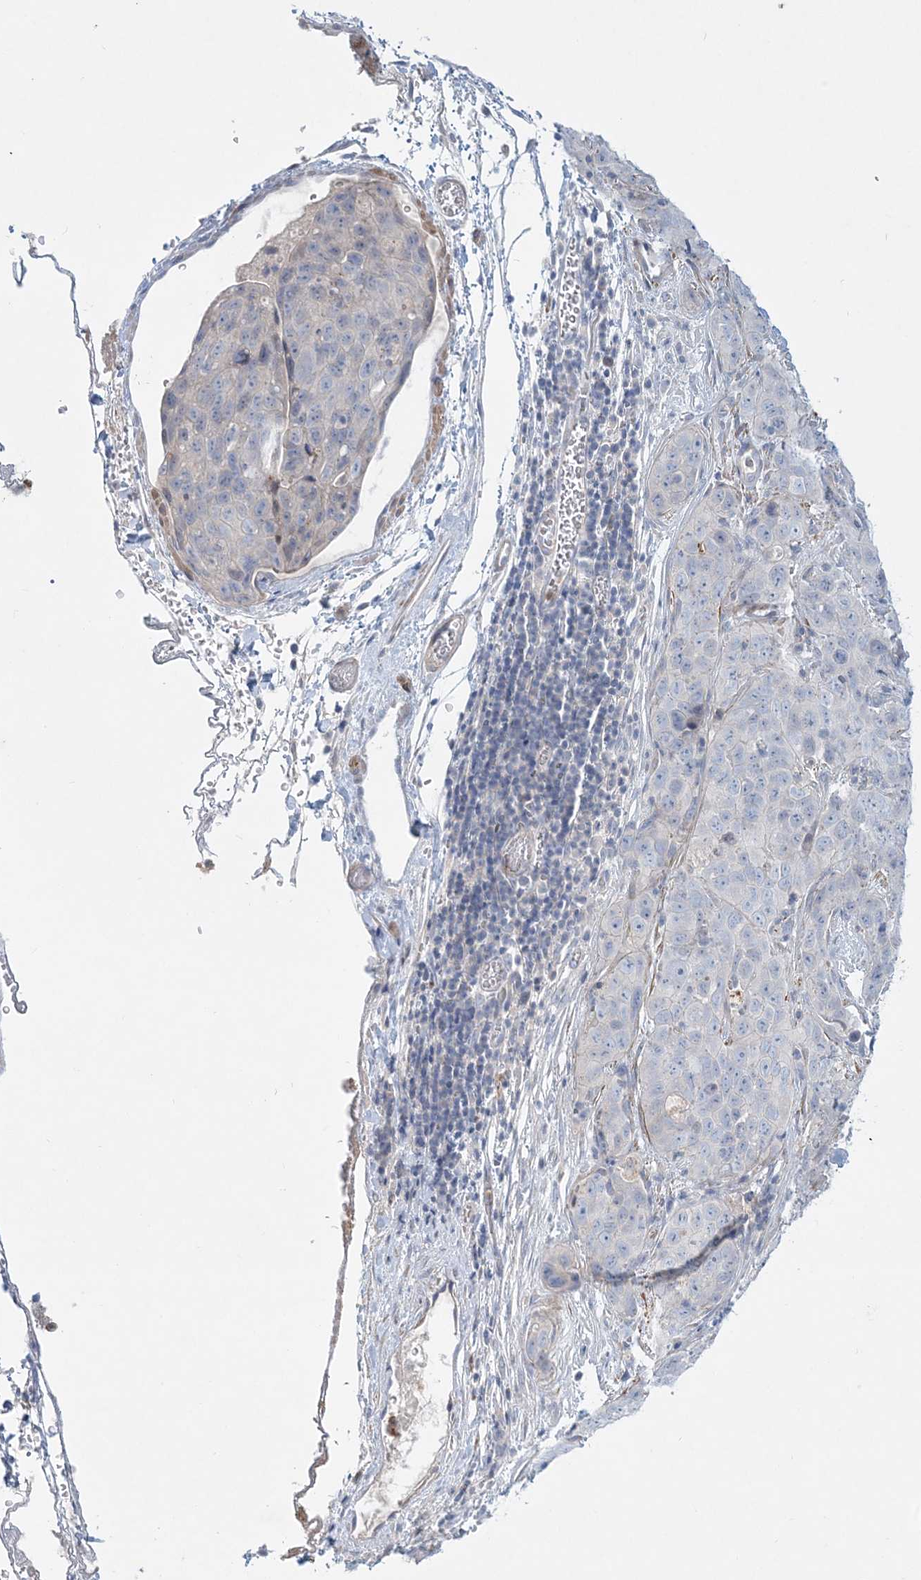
{"staining": {"intensity": "negative", "quantity": "none", "location": "none"}, "tissue": "stomach cancer", "cell_type": "Tumor cells", "image_type": "cancer", "snomed": [{"axis": "morphology", "description": "Normal tissue, NOS"}, {"axis": "morphology", "description": "Adenocarcinoma, NOS"}, {"axis": "topography", "description": "Lymph node"}, {"axis": "topography", "description": "Stomach"}], "caption": "An image of human adenocarcinoma (stomach) is negative for staining in tumor cells.", "gene": "DNAH5", "patient": {"sex": "male", "age": 48}}